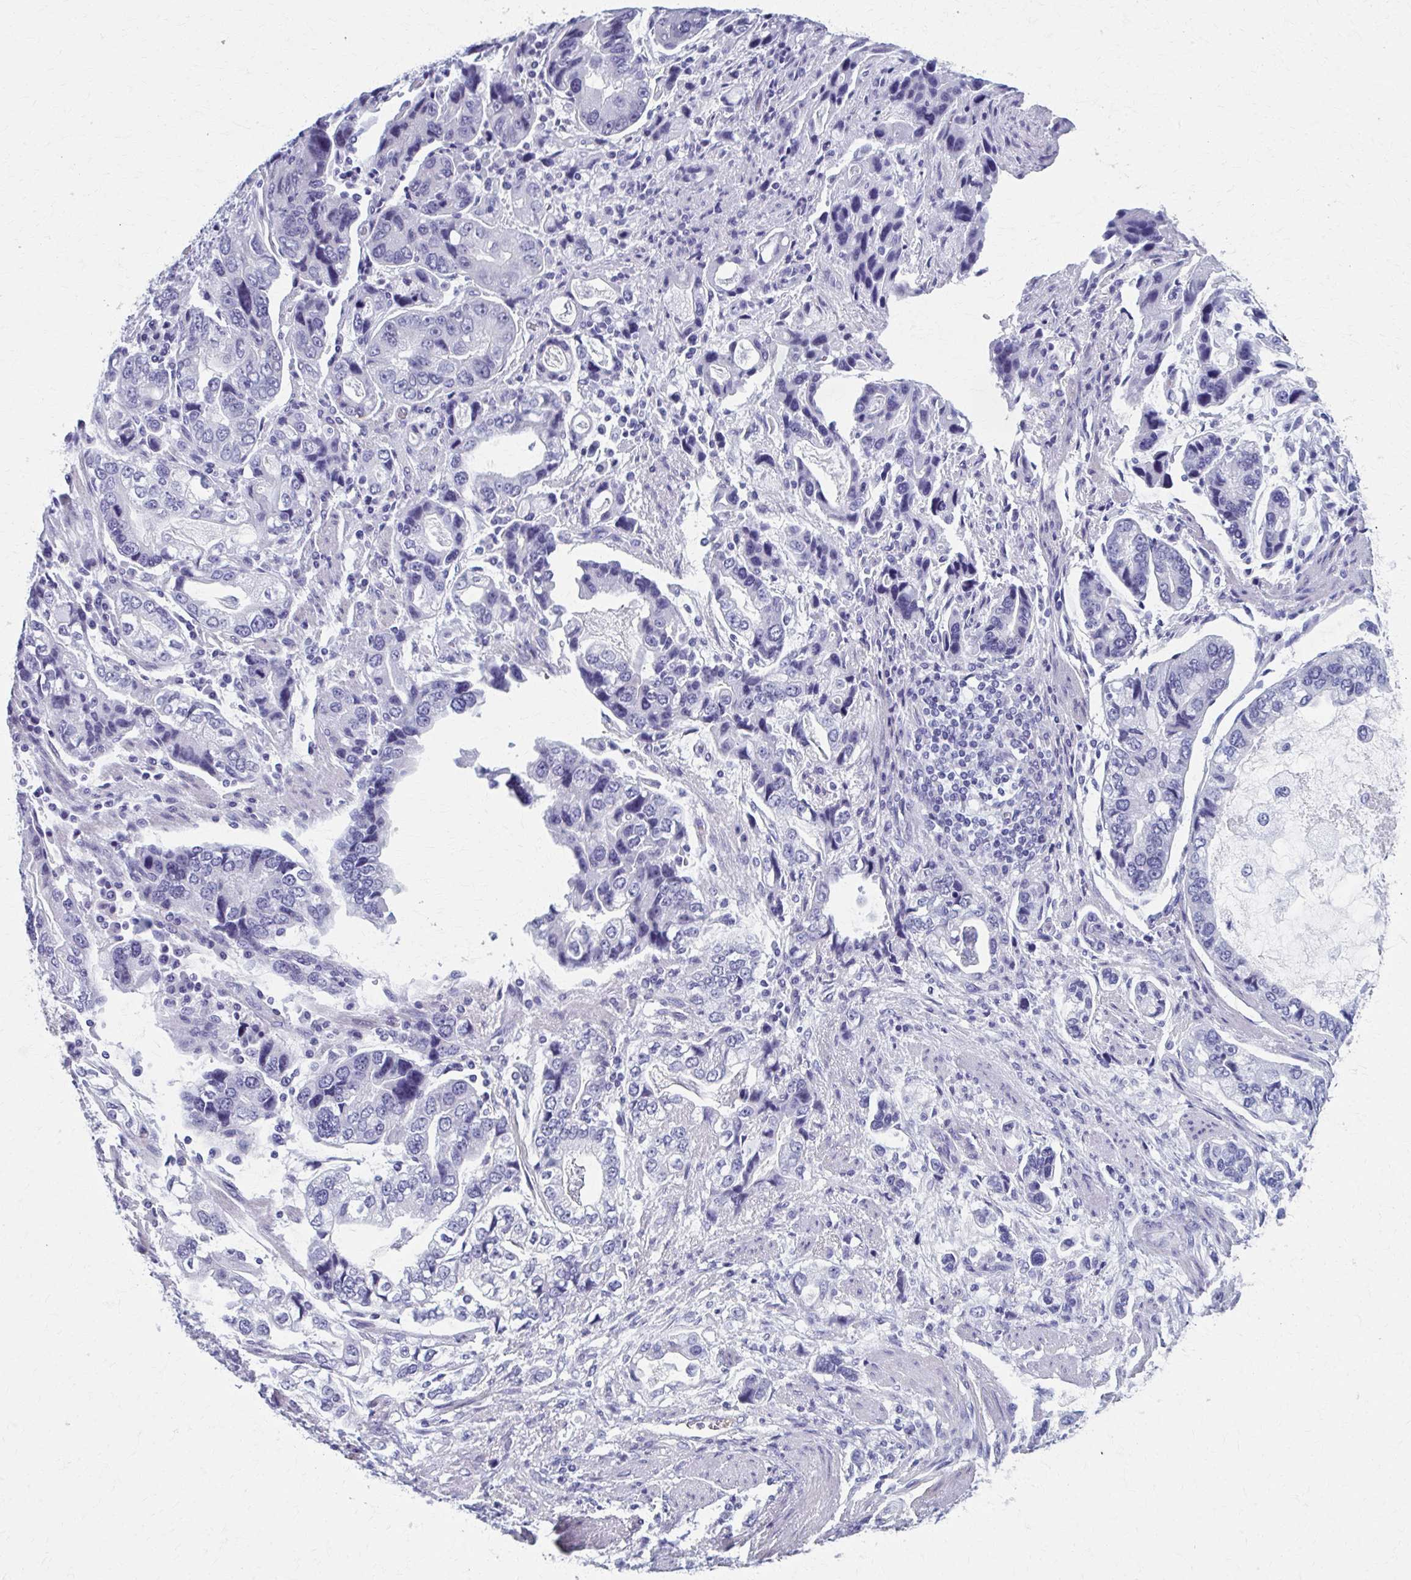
{"staining": {"intensity": "negative", "quantity": "none", "location": "none"}, "tissue": "stomach cancer", "cell_type": "Tumor cells", "image_type": "cancer", "snomed": [{"axis": "morphology", "description": "Adenocarcinoma, NOS"}, {"axis": "topography", "description": "Stomach, lower"}], "caption": "Tumor cells show no significant protein expression in stomach adenocarcinoma.", "gene": "MPLKIP", "patient": {"sex": "female", "age": 93}}